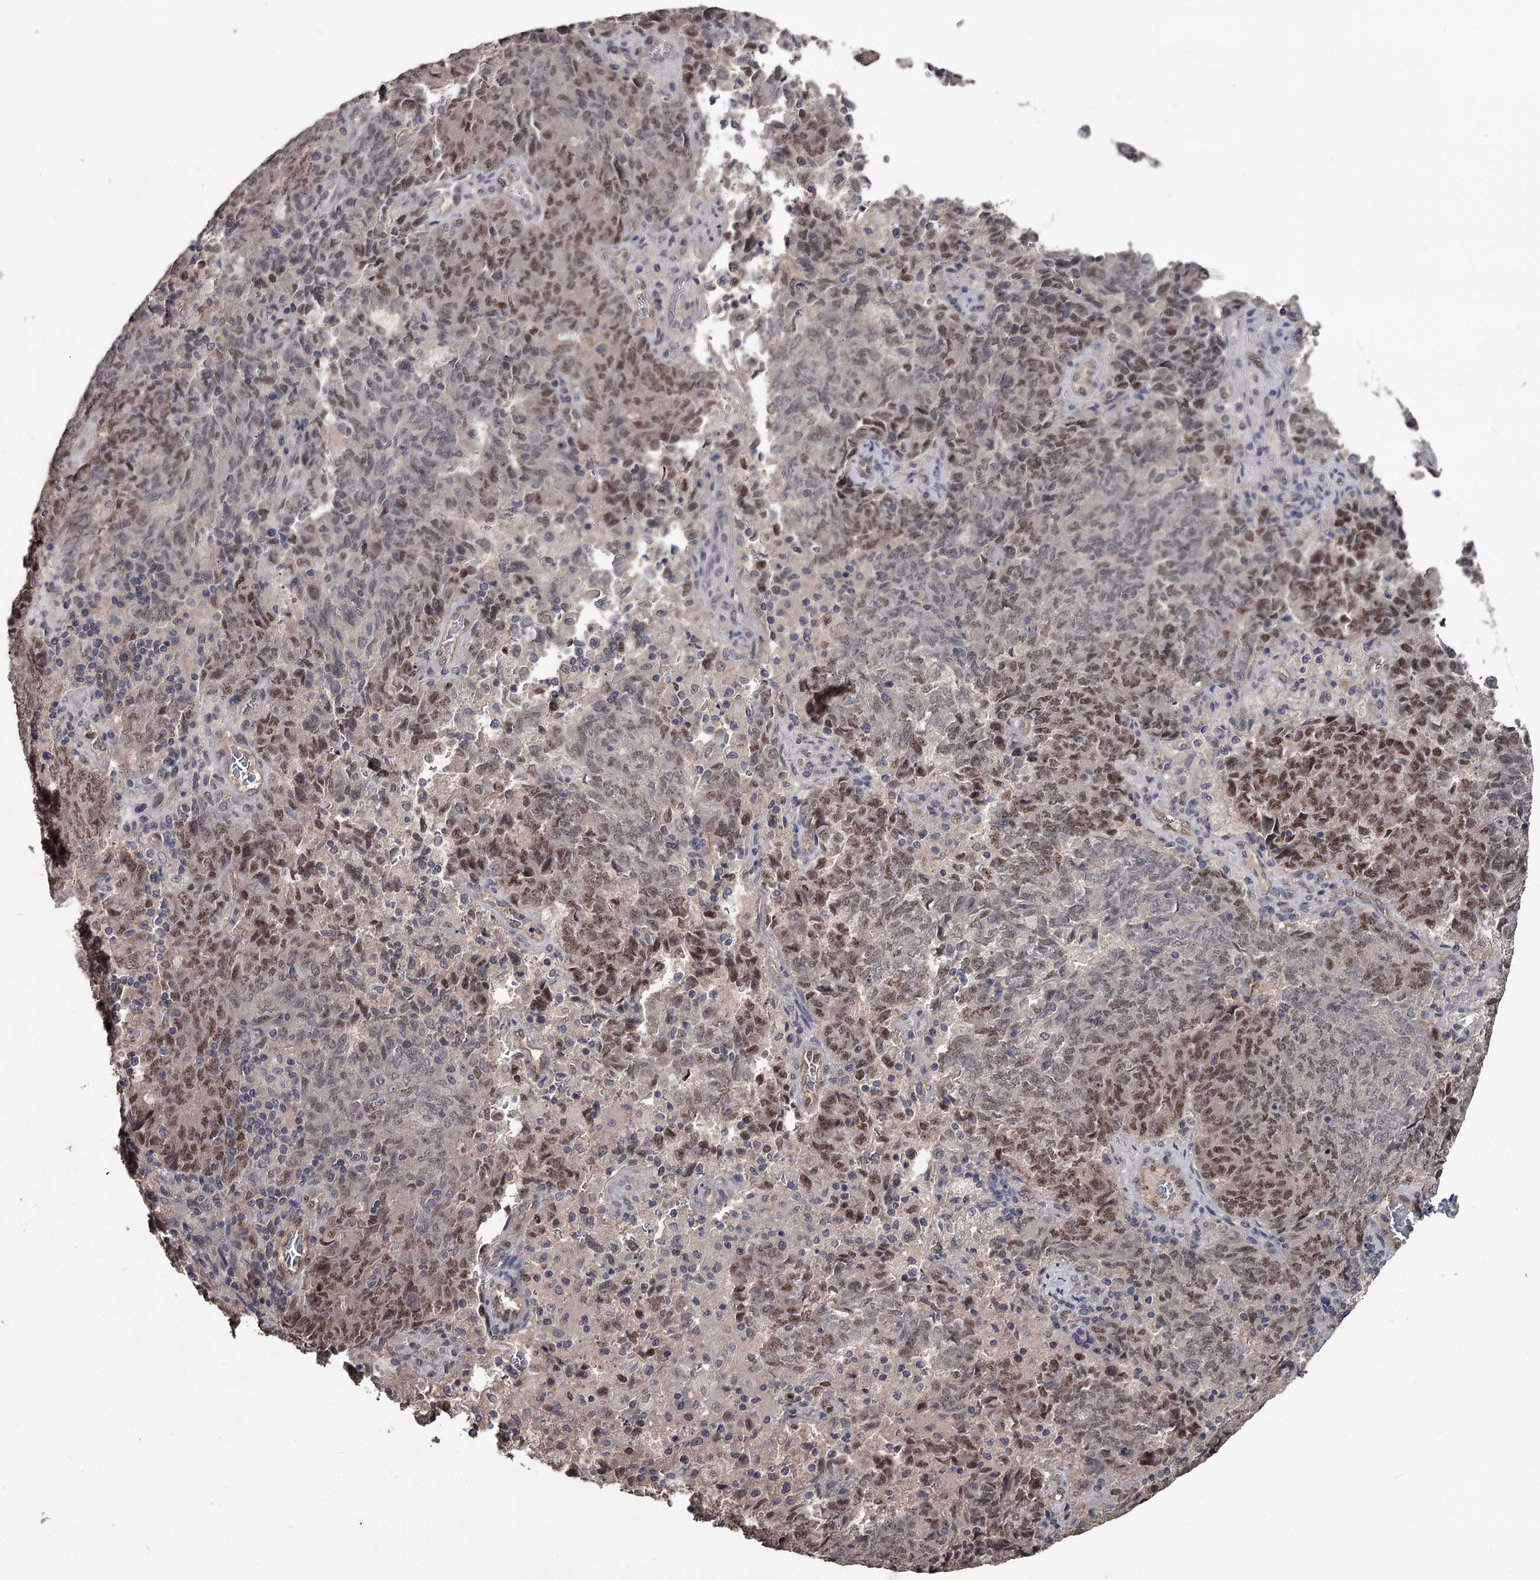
{"staining": {"intensity": "moderate", "quantity": "25%-75%", "location": "nuclear"}, "tissue": "endometrial cancer", "cell_type": "Tumor cells", "image_type": "cancer", "snomed": [{"axis": "morphology", "description": "Adenocarcinoma, NOS"}, {"axis": "topography", "description": "Endometrium"}], "caption": "Protein analysis of adenocarcinoma (endometrial) tissue demonstrates moderate nuclear staining in about 25%-75% of tumor cells. Using DAB (brown) and hematoxylin (blue) stains, captured at high magnification using brightfield microscopy.", "gene": "PRPF40B", "patient": {"sex": "female", "age": 80}}